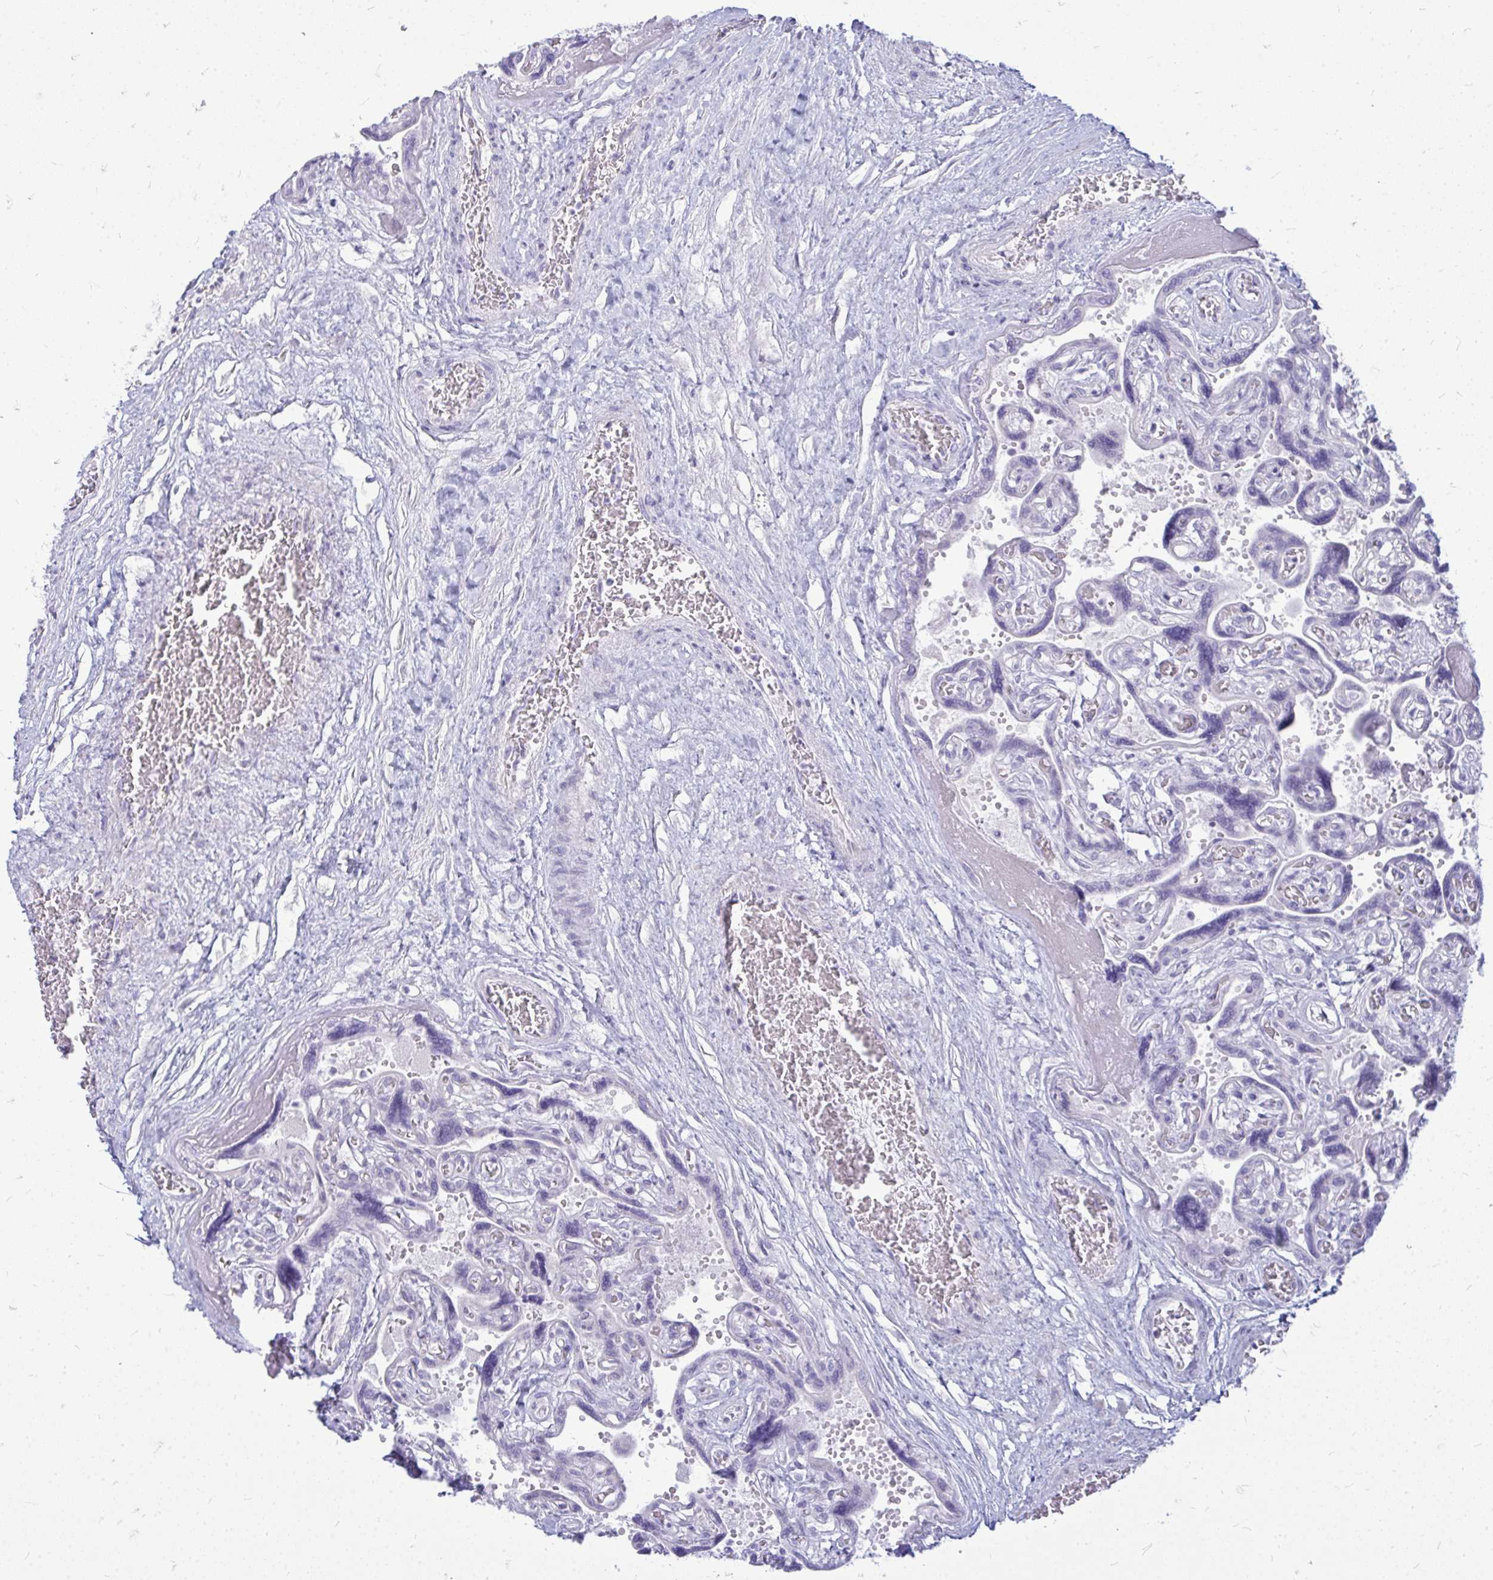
{"staining": {"intensity": "negative", "quantity": "none", "location": "none"}, "tissue": "placenta", "cell_type": "Decidual cells", "image_type": "normal", "snomed": [{"axis": "morphology", "description": "Normal tissue, NOS"}, {"axis": "topography", "description": "Placenta"}], "caption": "Image shows no protein positivity in decidual cells of unremarkable placenta. Nuclei are stained in blue.", "gene": "TSPEAR", "patient": {"sex": "female", "age": 32}}